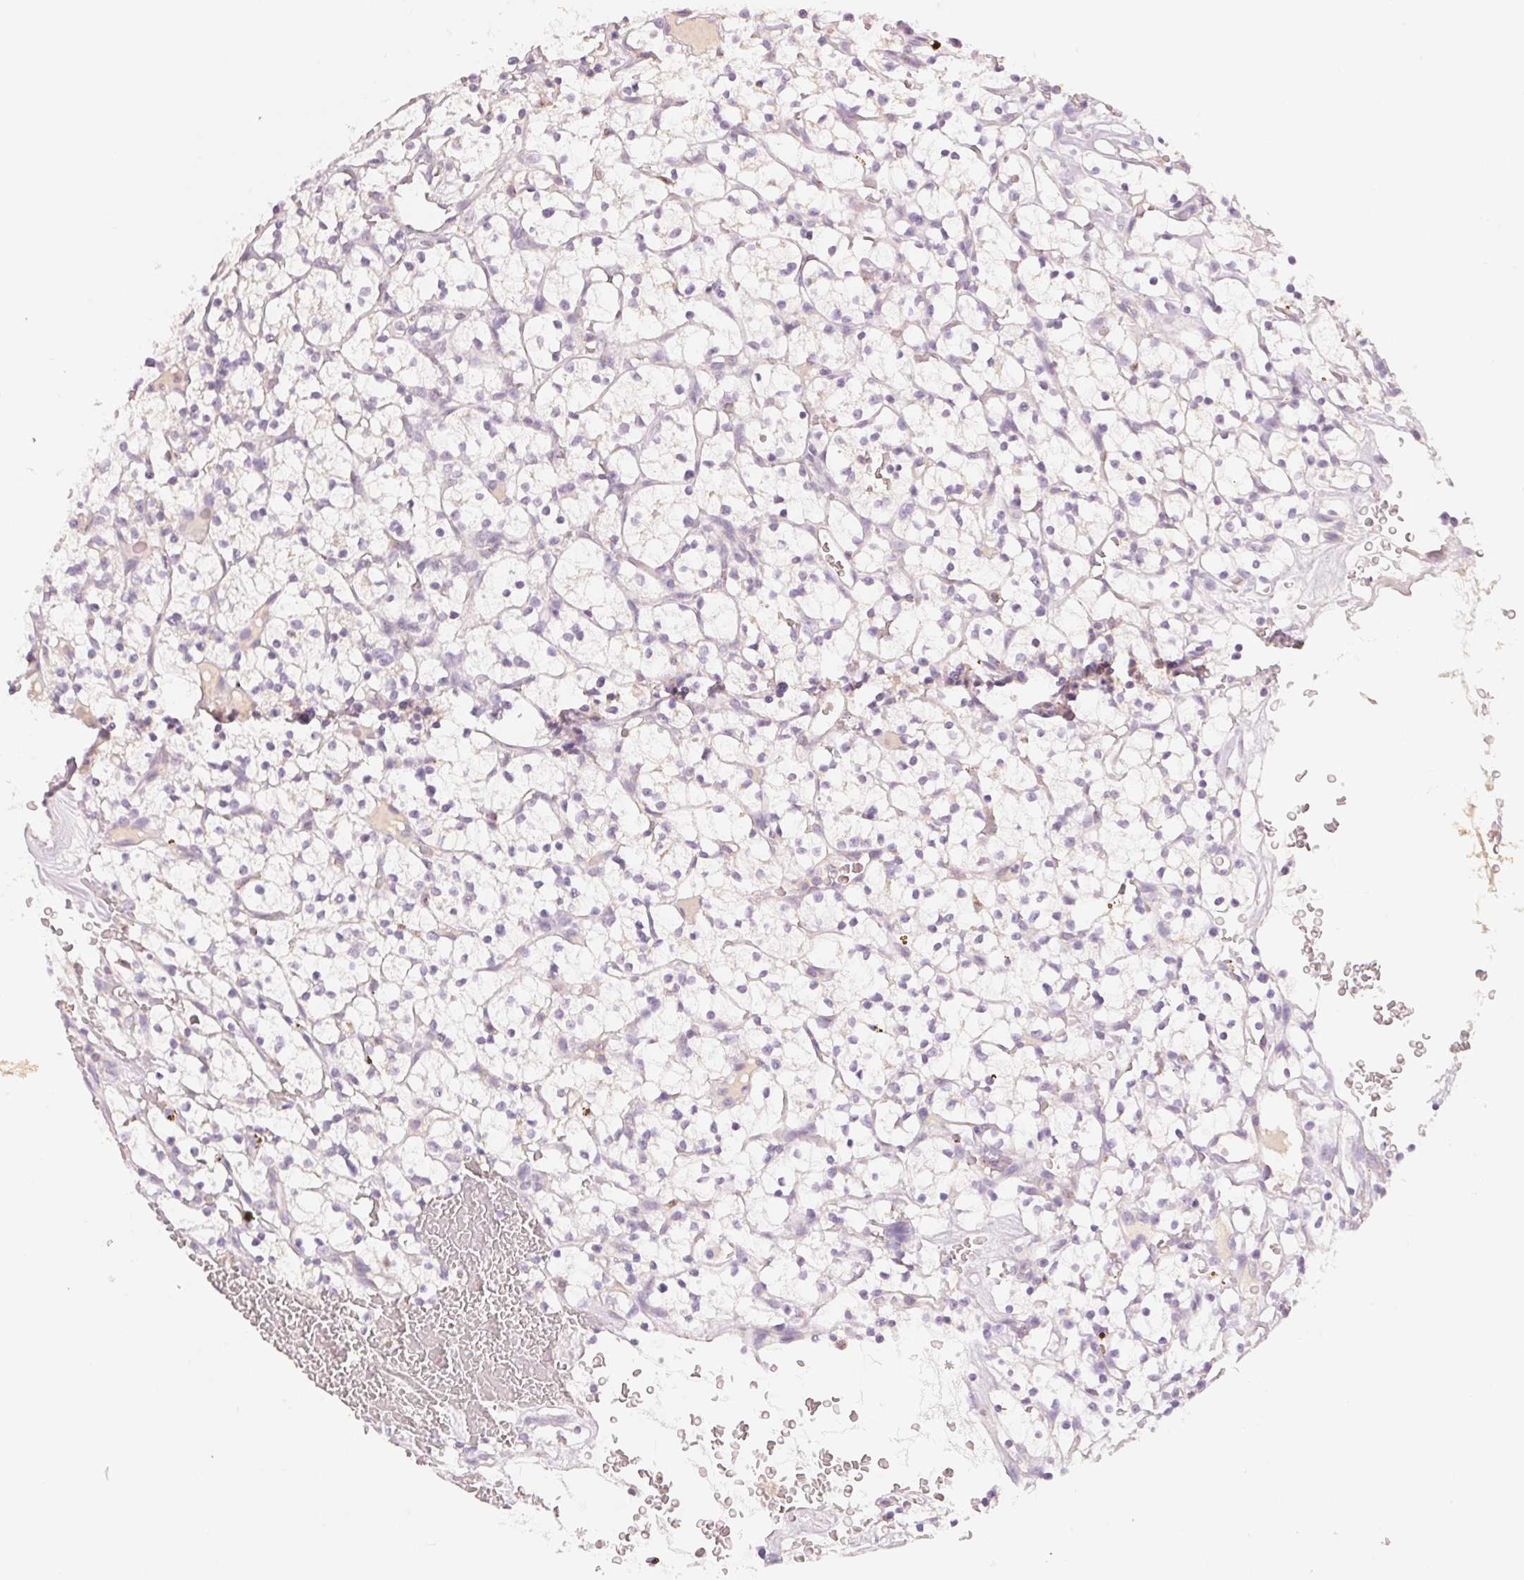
{"staining": {"intensity": "negative", "quantity": "none", "location": "none"}, "tissue": "renal cancer", "cell_type": "Tumor cells", "image_type": "cancer", "snomed": [{"axis": "morphology", "description": "Adenocarcinoma, NOS"}, {"axis": "topography", "description": "Kidney"}], "caption": "Immunohistochemical staining of adenocarcinoma (renal) demonstrates no significant staining in tumor cells. (DAB immunohistochemistry (IHC) visualized using brightfield microscopy, high magnification).", "gene": "HOXB13", "patient": {"sex": "female", "age": 64}}